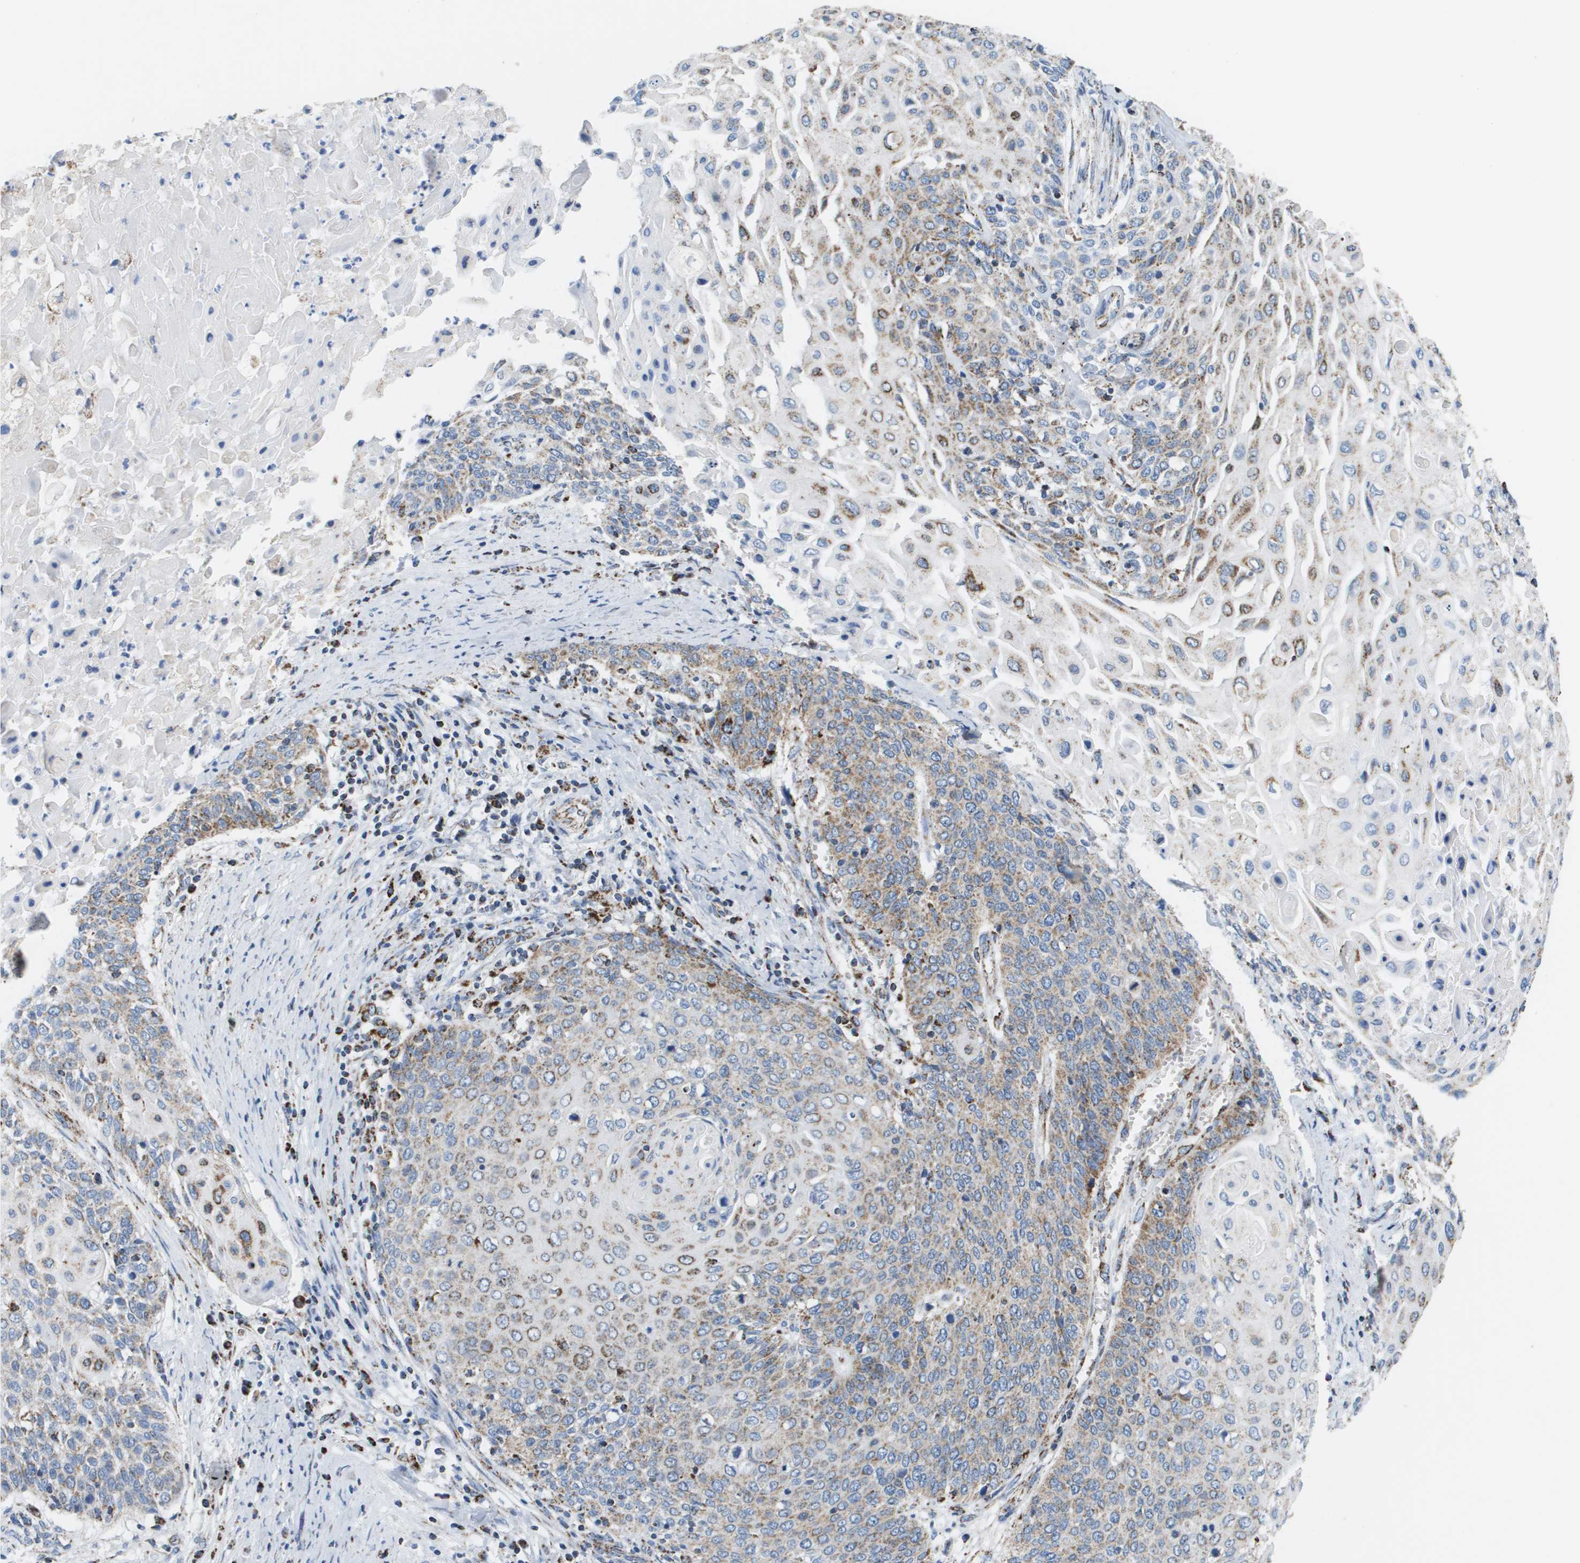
{"staining": {"intensity": "moderate", "quantity": "25%-75%", "location": "cytoplasmic/membranous"}, "tissue": "cervical cancer", "cell_type": "Tumor cells", "image_type": "cancer", "snomed": [{"axis": "morphology", "description": "Squamous cell carcinoma, NOS"}, {"axis": "topography", "description": "Cervix"}], "caption": "This is an image of IHC staining of squamous cell carcinoma (cervical), which shows moderate expression in the cytoplasmic/membranous of tumor cells.", "gene": "ATP5F1B", "patient": {"sex": "female", "age": 39}}